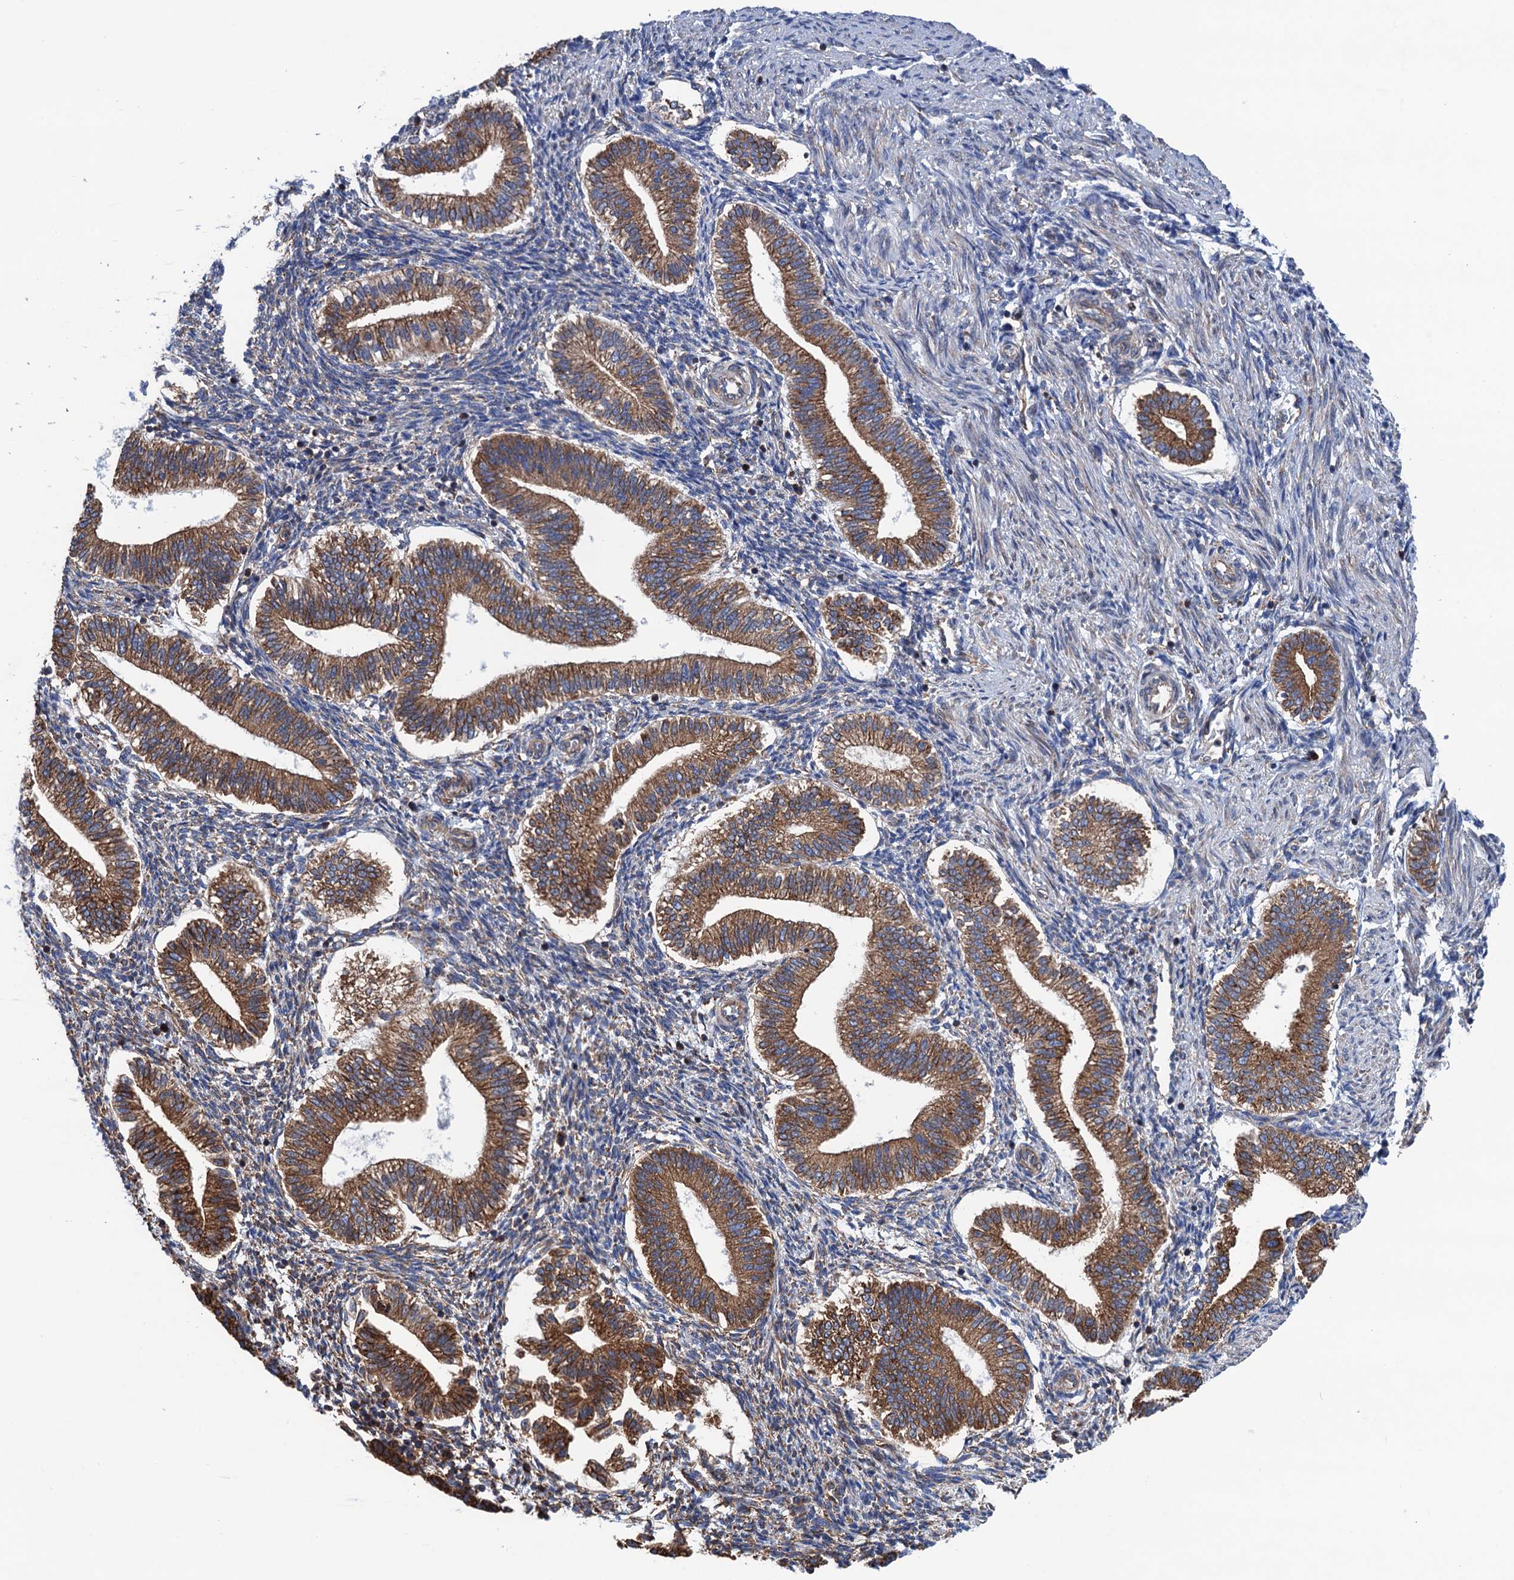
{"staining": {"intensity": "moderate", "quantity": "25%-75%", "location": "cytoplasmic/membranous"}, "tissue": "endometrium", "cell_type": "Cells in endometrial stroma", "image_type": "normal", "snomed": [{"axis": "morphology", "description": "Normal tissue, NOS"}, {"axis": "topography", "description": "Endometrium"}], "caption": "Immunohistochemical staining of benign human endometrium demonstrates medium levels of moderate cytoplasmic/membranous positivity in about 25%-75% of cells in endometrial stroma.", "gene": "SLC12A7", "patient": {"sex": "female", "age": 25}}